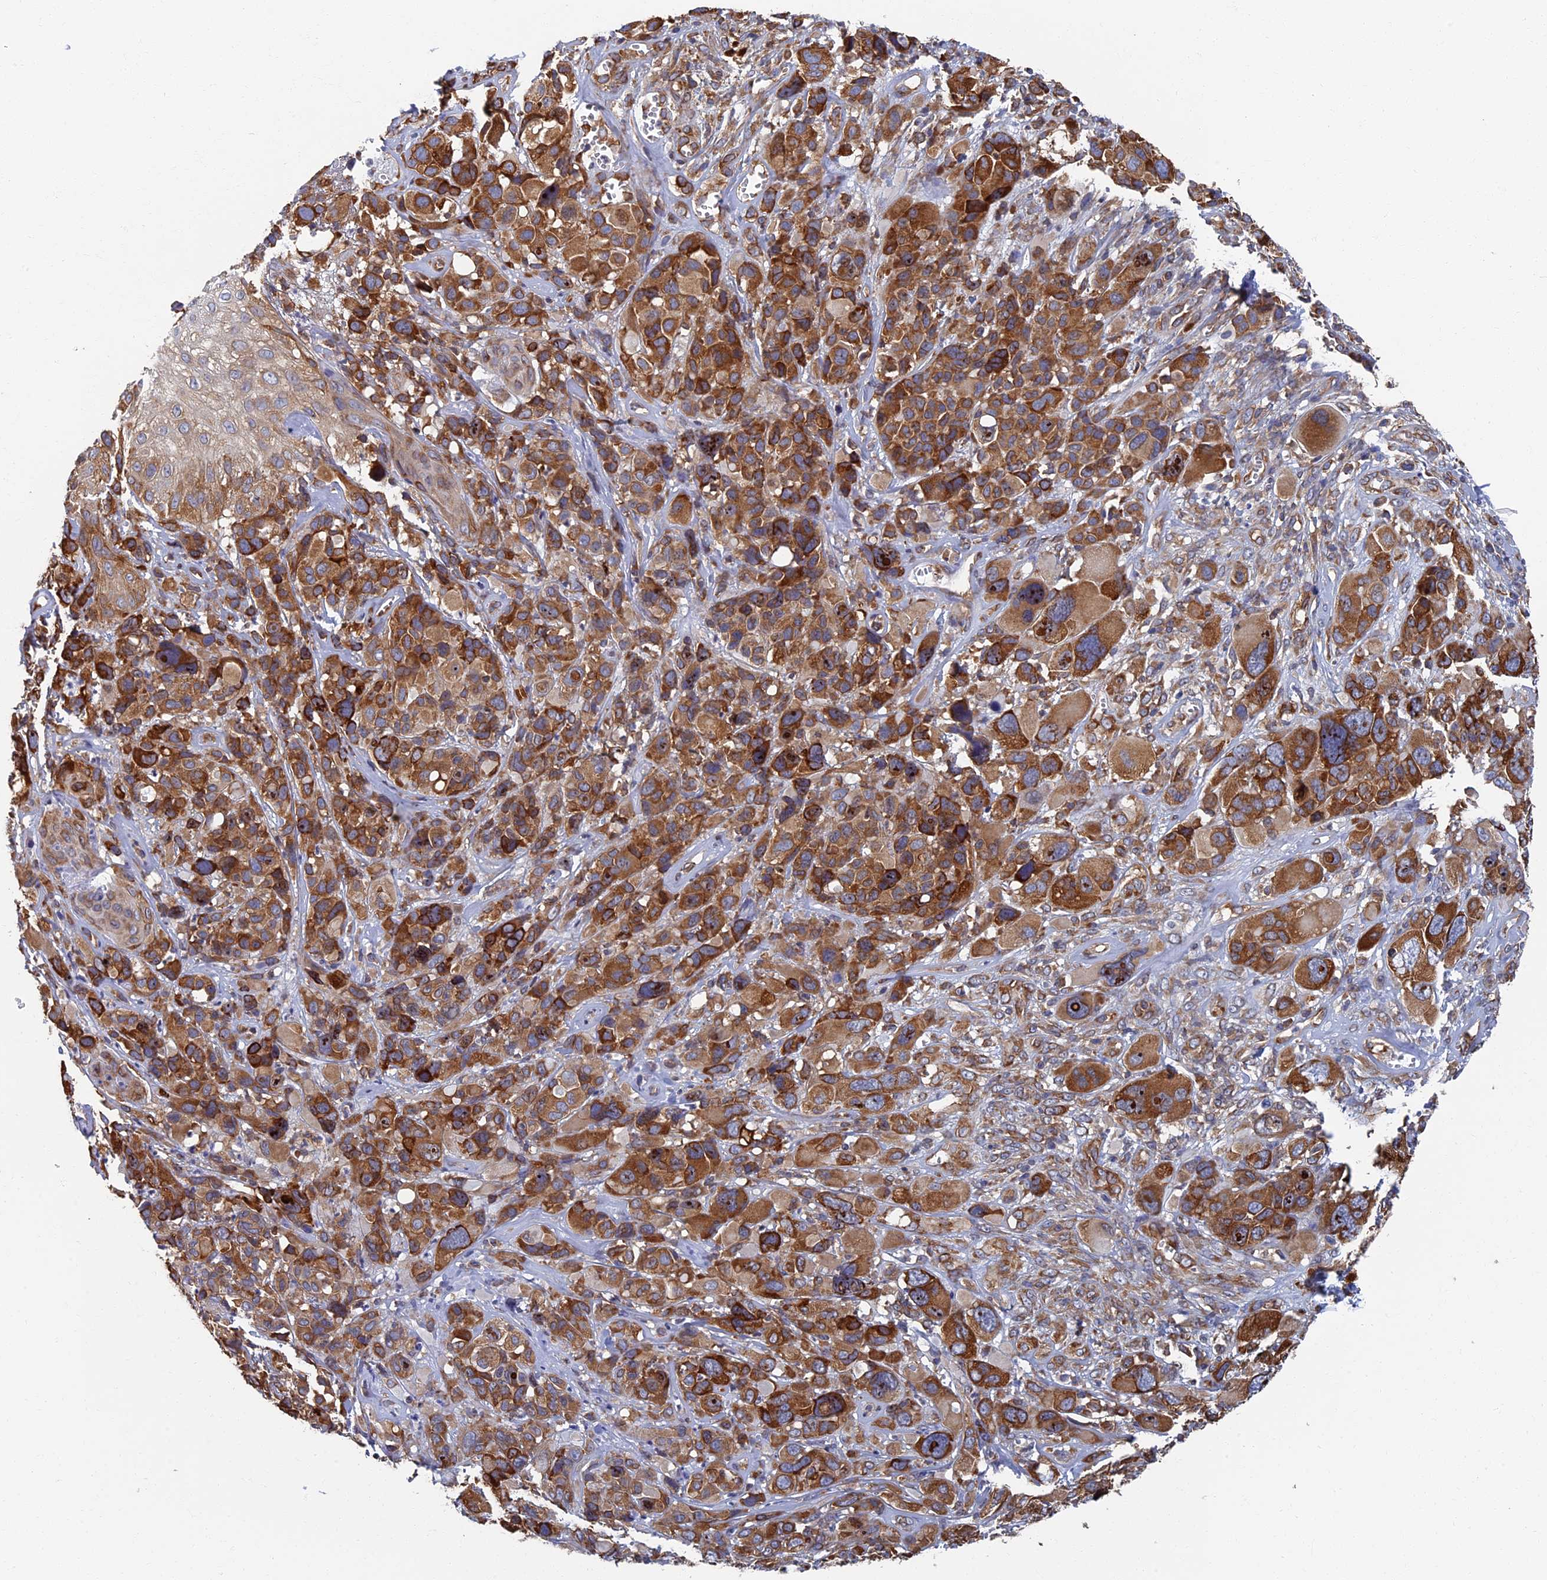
{"staining": {"intensity": "strong", "quantity": ">75%", "location": "cytoplasmic/membranous,nuclear"}, "tissue": "melanoma", "cell_type": "Tumor cells", "image_type": "cancer", "snomed": [{"axis": "morphology", "description": "Malignant melanoma, NOS"}, {"axis": "topography", "description": "Skin of trunk"}], "caption": "Tumor cells reveal strong cytoplasmic/membranous and nuclear expression in about >75% of cells in melanoma.", "gene": "YBX1", "patient": {"sex": "male", "age": 71}}